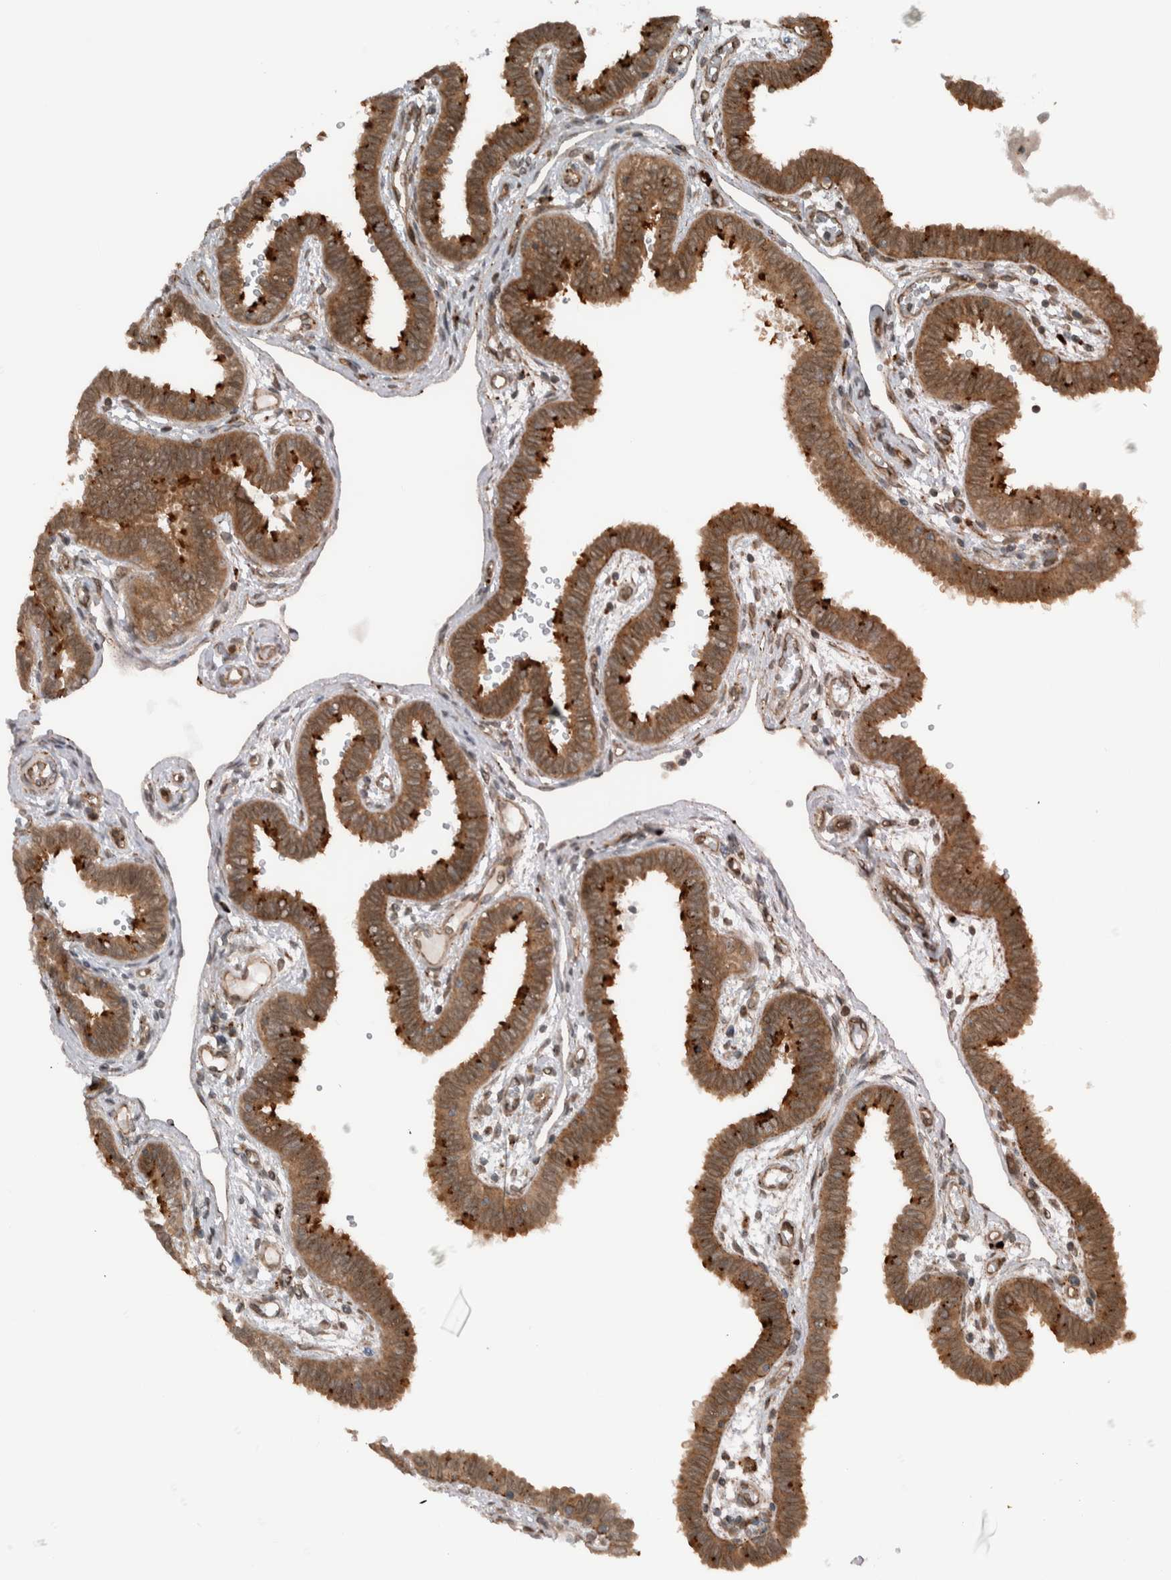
{"staining": {"intensity": "strong", "quantity": ">75%", "location": "cytoplasmic/membranous"}, "tissue": "fallopian tube", "cell_type": "Glandular cells", "image_type": "normal", "snomed": [{"axis": "morphology", "description": "Normal tissue, NOS"}, {"axis": "topography", "description": "Fallopian tube"}], "caption": "Immunohistochemistry (IHC) micrograph of unremarkable fallopian tube: human fallopian tube stained using IHC exhibits high levels of strong protein expression localized specifically in the cytoplasmic/membranous of glandular cells, appearing as a cytoplasmic/membranous brown color.", "gene": "GIGYF1", "patient": {"sex": "female", "age": 32}}